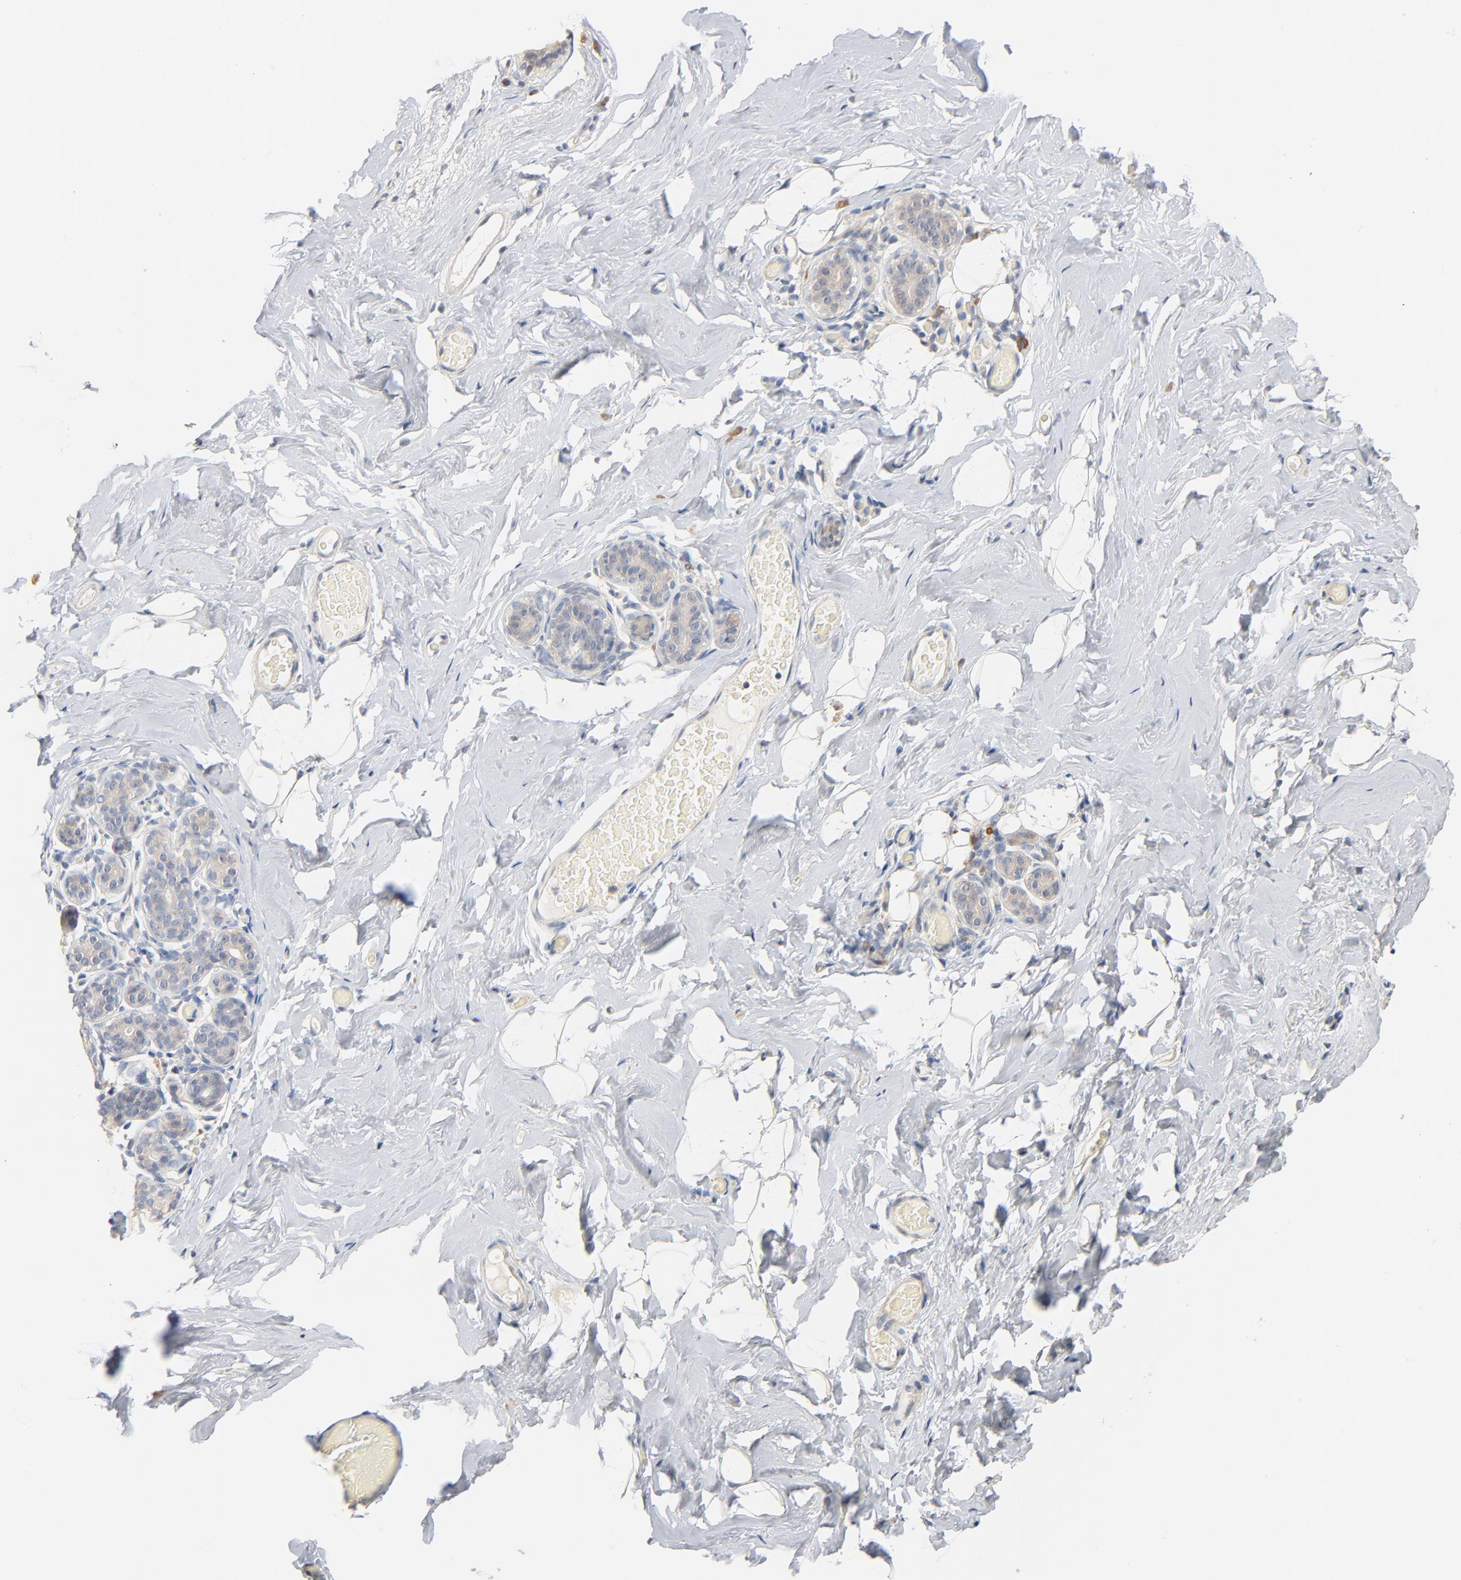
{"staining": {"intensity": "negative", "quantity": "none", "location": "none"}, "tissue": "breast", "cell_type": "Adipocytes", "image_type": "normal", "snomed": [{"axis": "morphology", "description": "Normal tissue, NOS"}, {"axis": "topography", "description": "Breast"}, {"axis": "topography", "description": "Soft tissue"}], "caption": "Breast was stained to show a protein in brown. There is no significant staining in adipocytes. (DAB immunohistochemistry (IHC) with hematoxylin counter stain).", "gene": "ZDHHC8", "patient": {"sex": "female", "age": 75}}